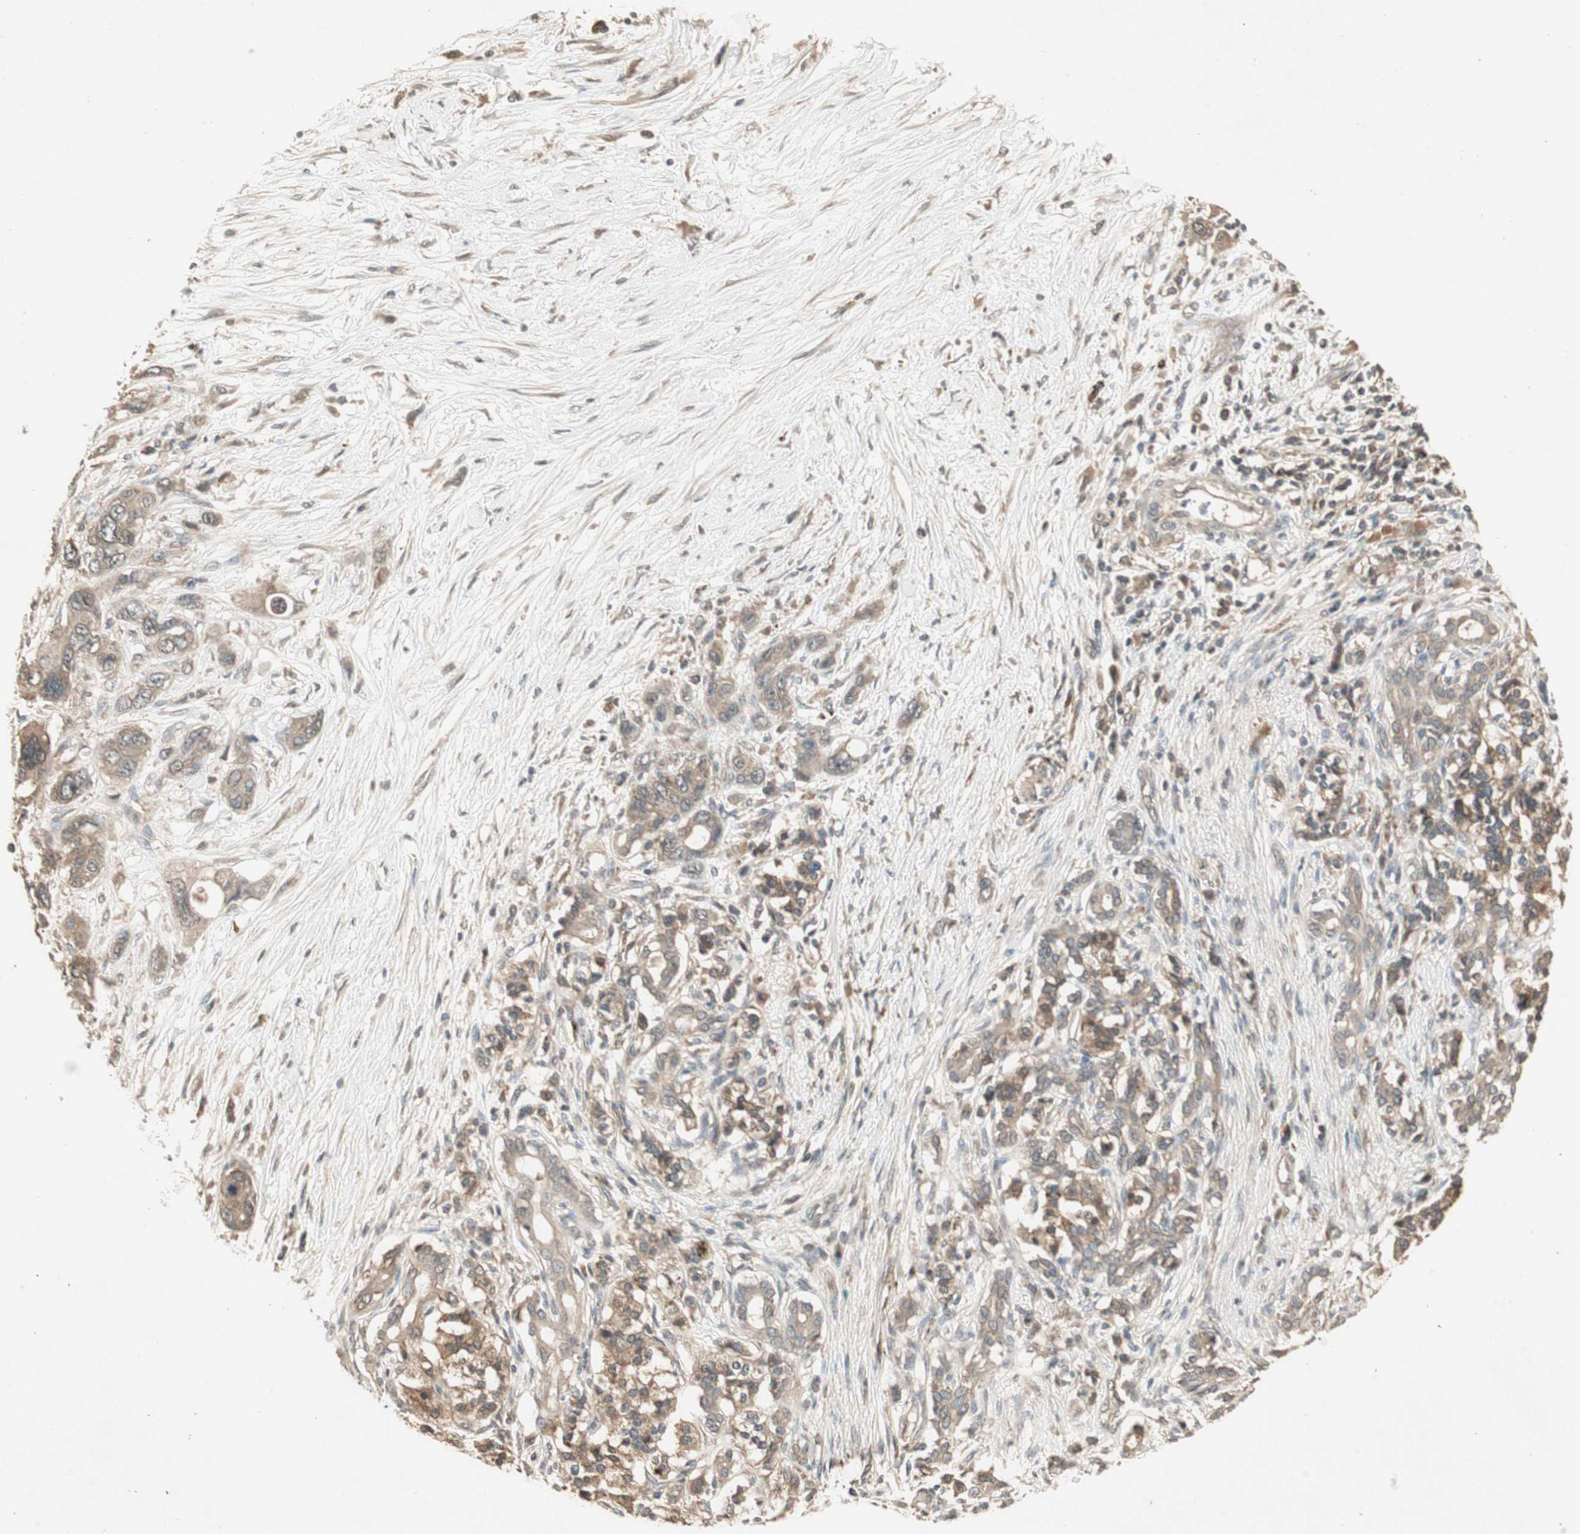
{"staining": {"intensity": "moderate", "quantity": ">75%", "location": "cytoplasmic/membranous"}, "tissue": "pancreatic cancer", "cell_type": "Tumor cells", "image_type": "cancer", "snomed": [{"axis": "morphology", "description": "Adenocarcinoma, NOS"}, {"axis": "topography", "description": "Pancreas"}], "caption": "This is an image of immunohistochemistry (IHC) staining of adenocarcinoma (pancreatic), which shows moderate positivity in the cytoplasmic/membranous of tumor cells.", "gene": "UBAC1", "patient": {"sex": "male", "age": 46}}